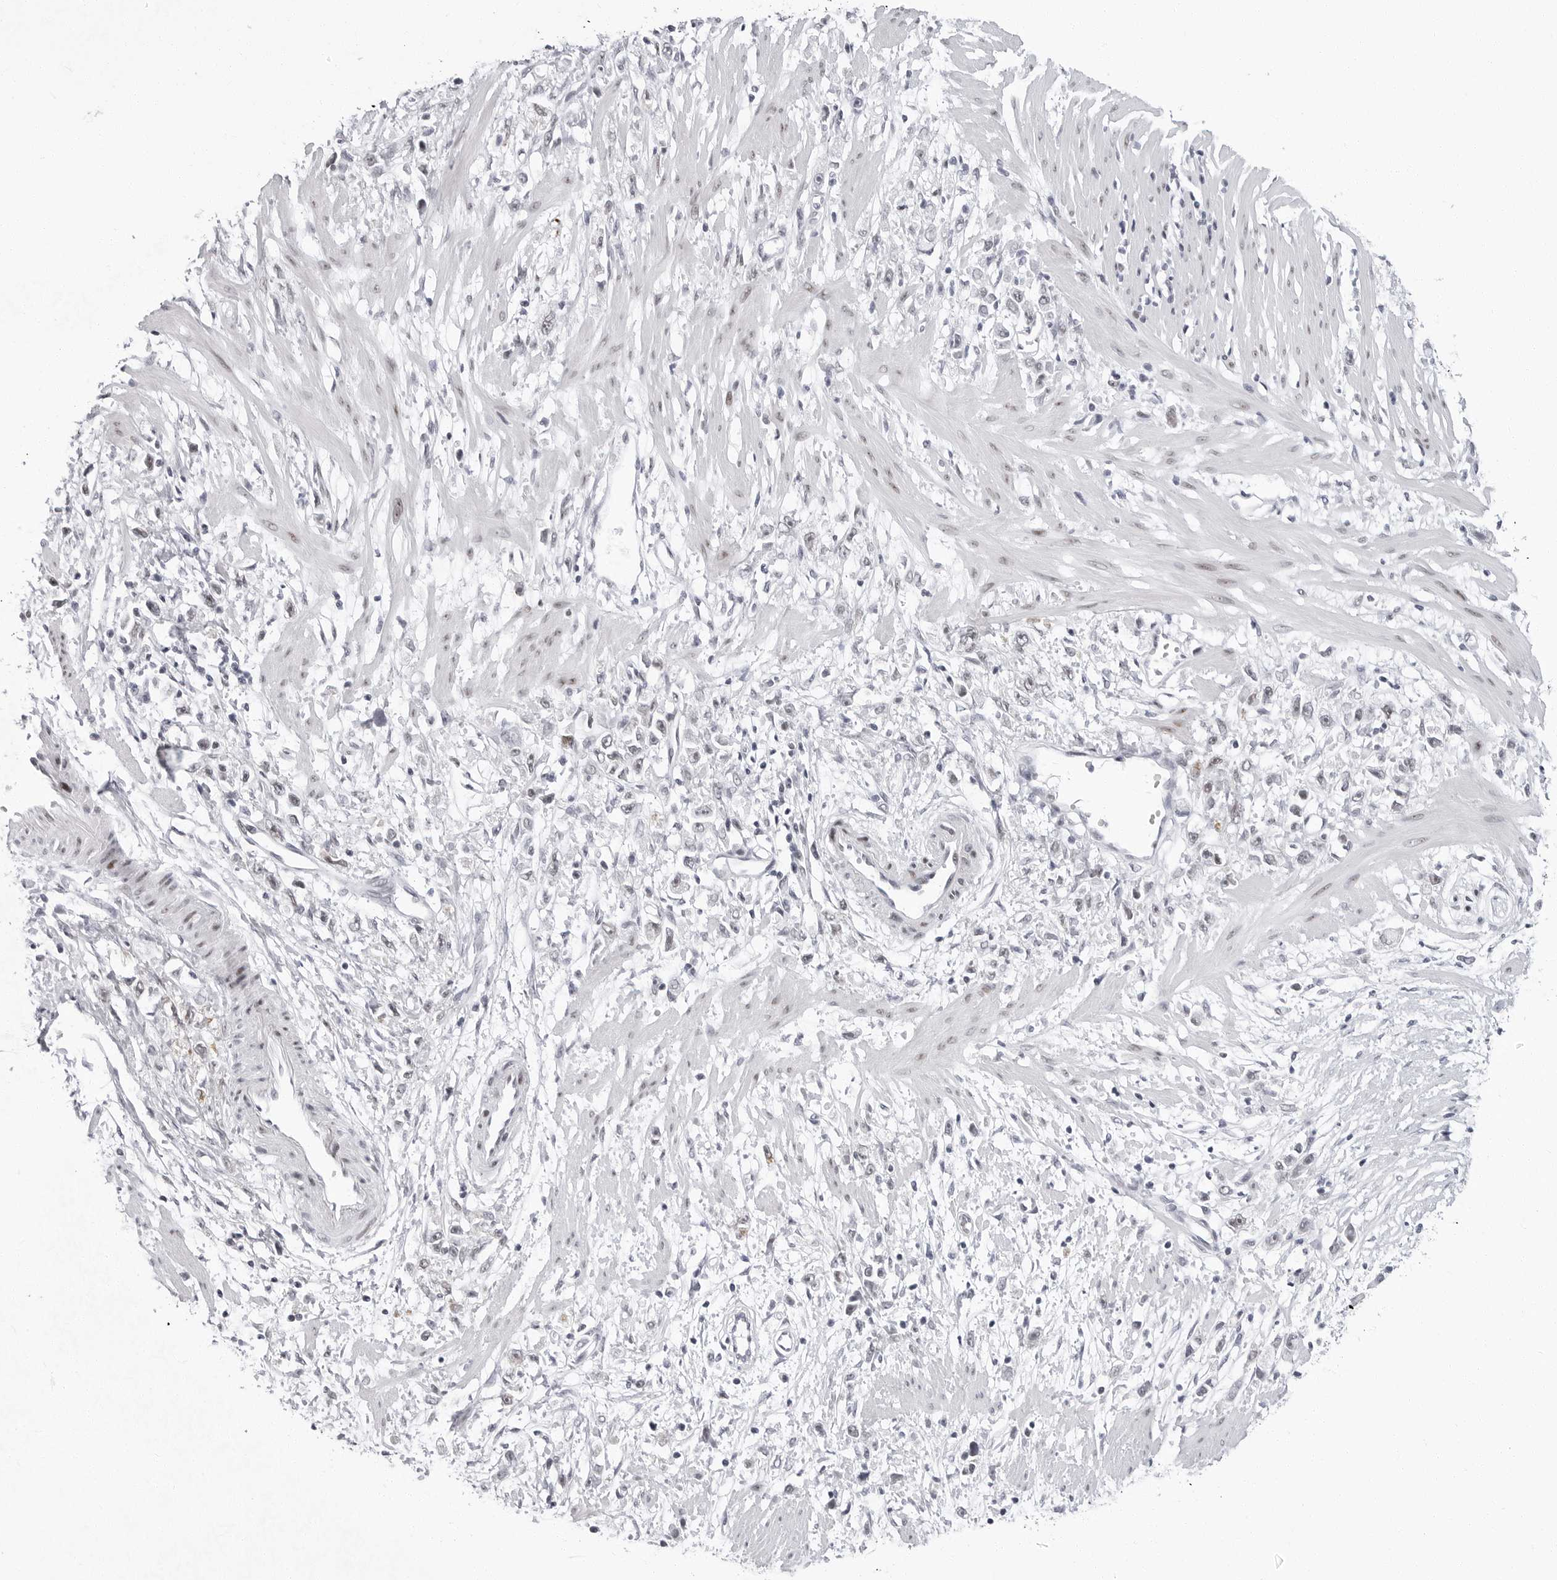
{"staining": {"intensity": "negative", "quantity": "none", "location": "none"}, "tissue": "stomach cancer", "cell_type": "Tumor cells", "image_type": "cancer", "snomed": [{"axis": "morphology", "description": "Adenocarcinoma, NOS"}, {"axis": "topography", "description": "Stomach"}], "caption": "Immunohistochemistry (IHC) histopathology image of adenocarcinoma (stomach) stained for a protein (brown), which displays no staining in tumor cells. (DAB (3,3'-diaminobenzidine) immunohistochemistry (IHC), high magnification).", "gene": "VEZF1", "patient": {"sex": "female", "age": 59}}